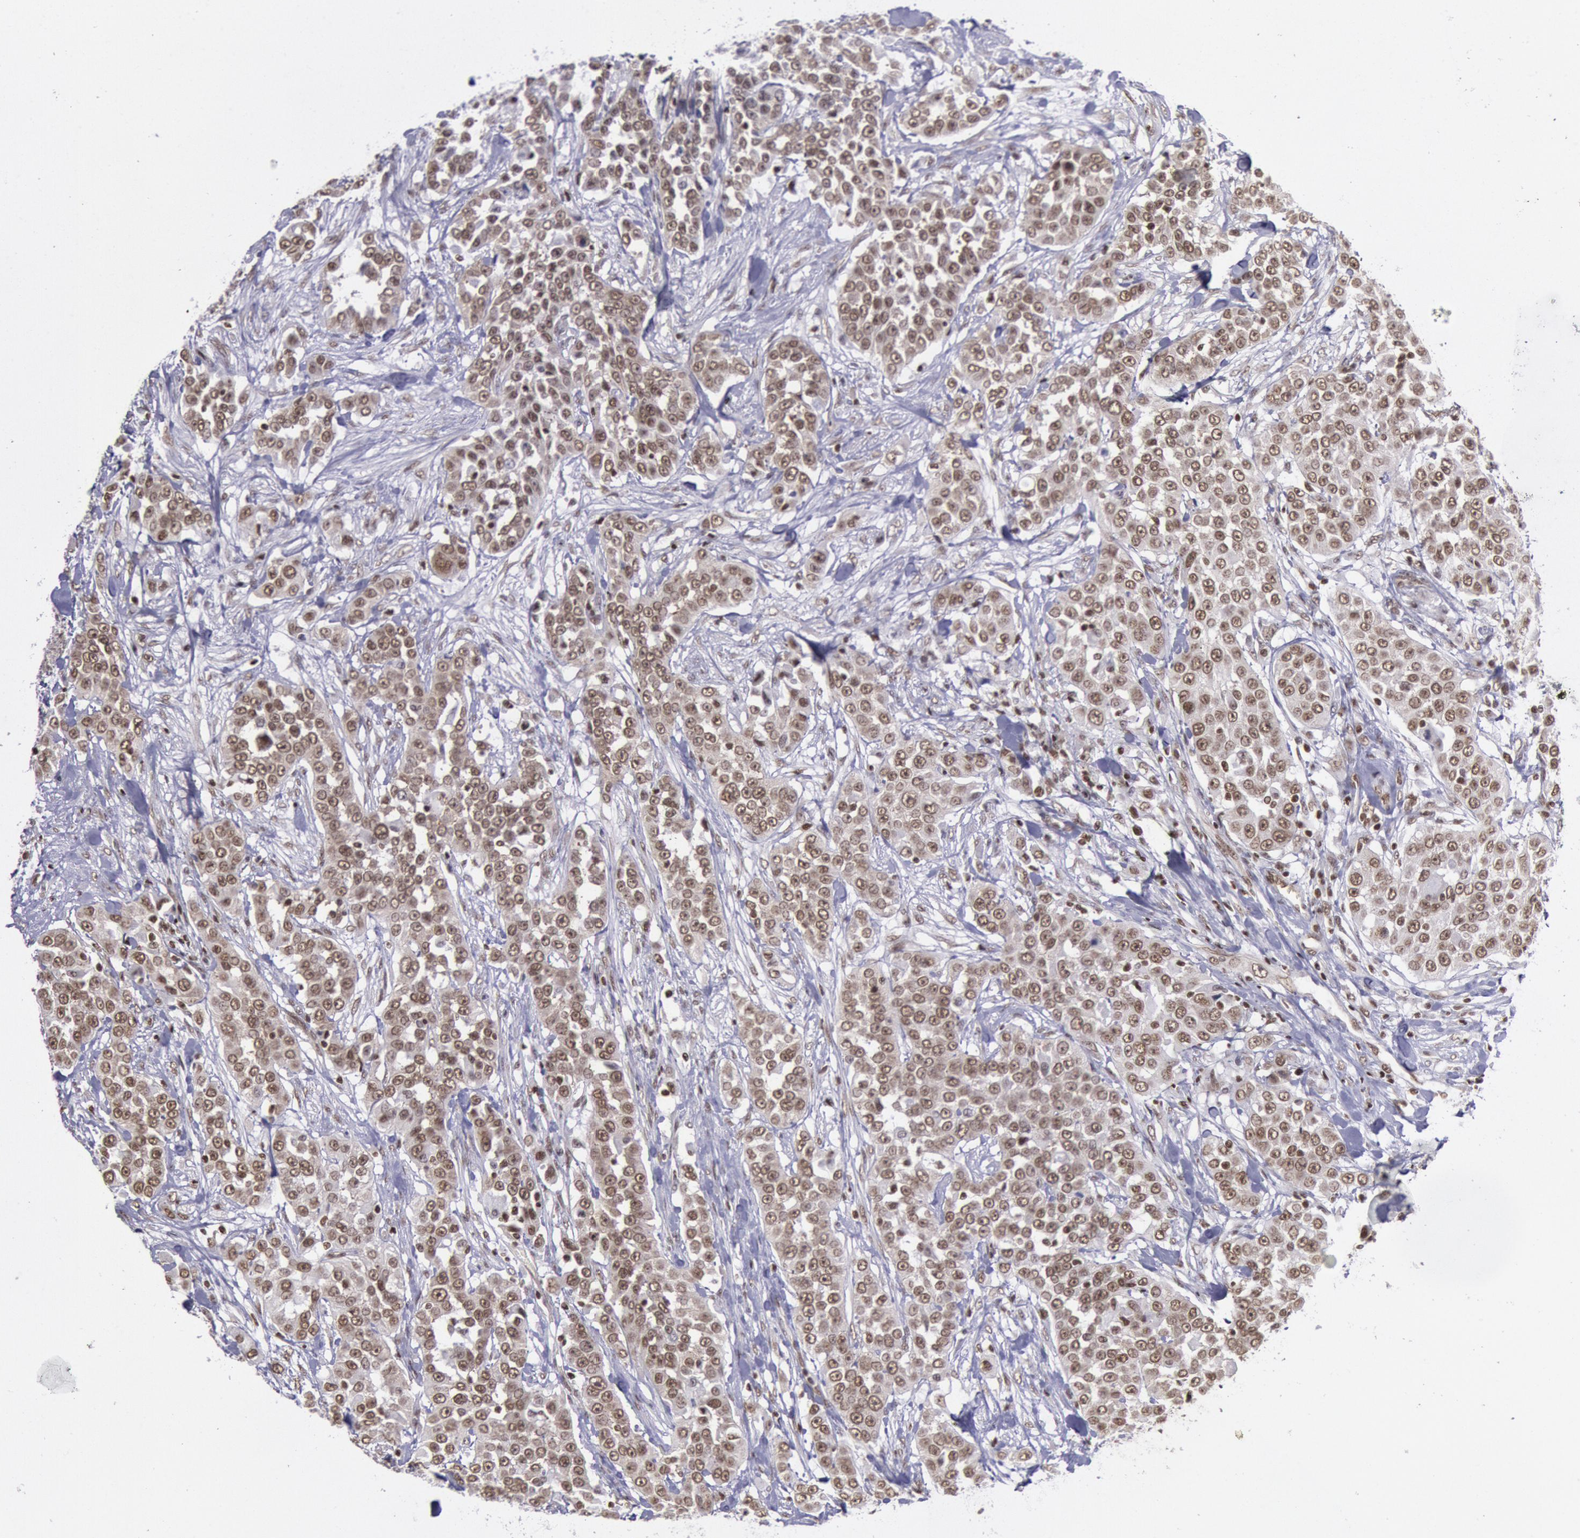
{"staining": {"intensity": "moderate", "quantity": ">75%", "location": "nuclear"}, "tissue": "urothelial cancer", "cell_type": "Tumor cells", "image_type": "cancer", "snomed": [{"axis": "morphology", "description": "Urothelial carcinoma, High grade"}, {"axis": "topography", "description": "Urinary bladder"}], "caption": "Tumor cells demonstrate medium levels of moderate nuclear staining in about >75% of cells in human urothelial carcinoma (high-grade).", "gene": "NKAP", "patient": {"sex": "female", "age": 80}}